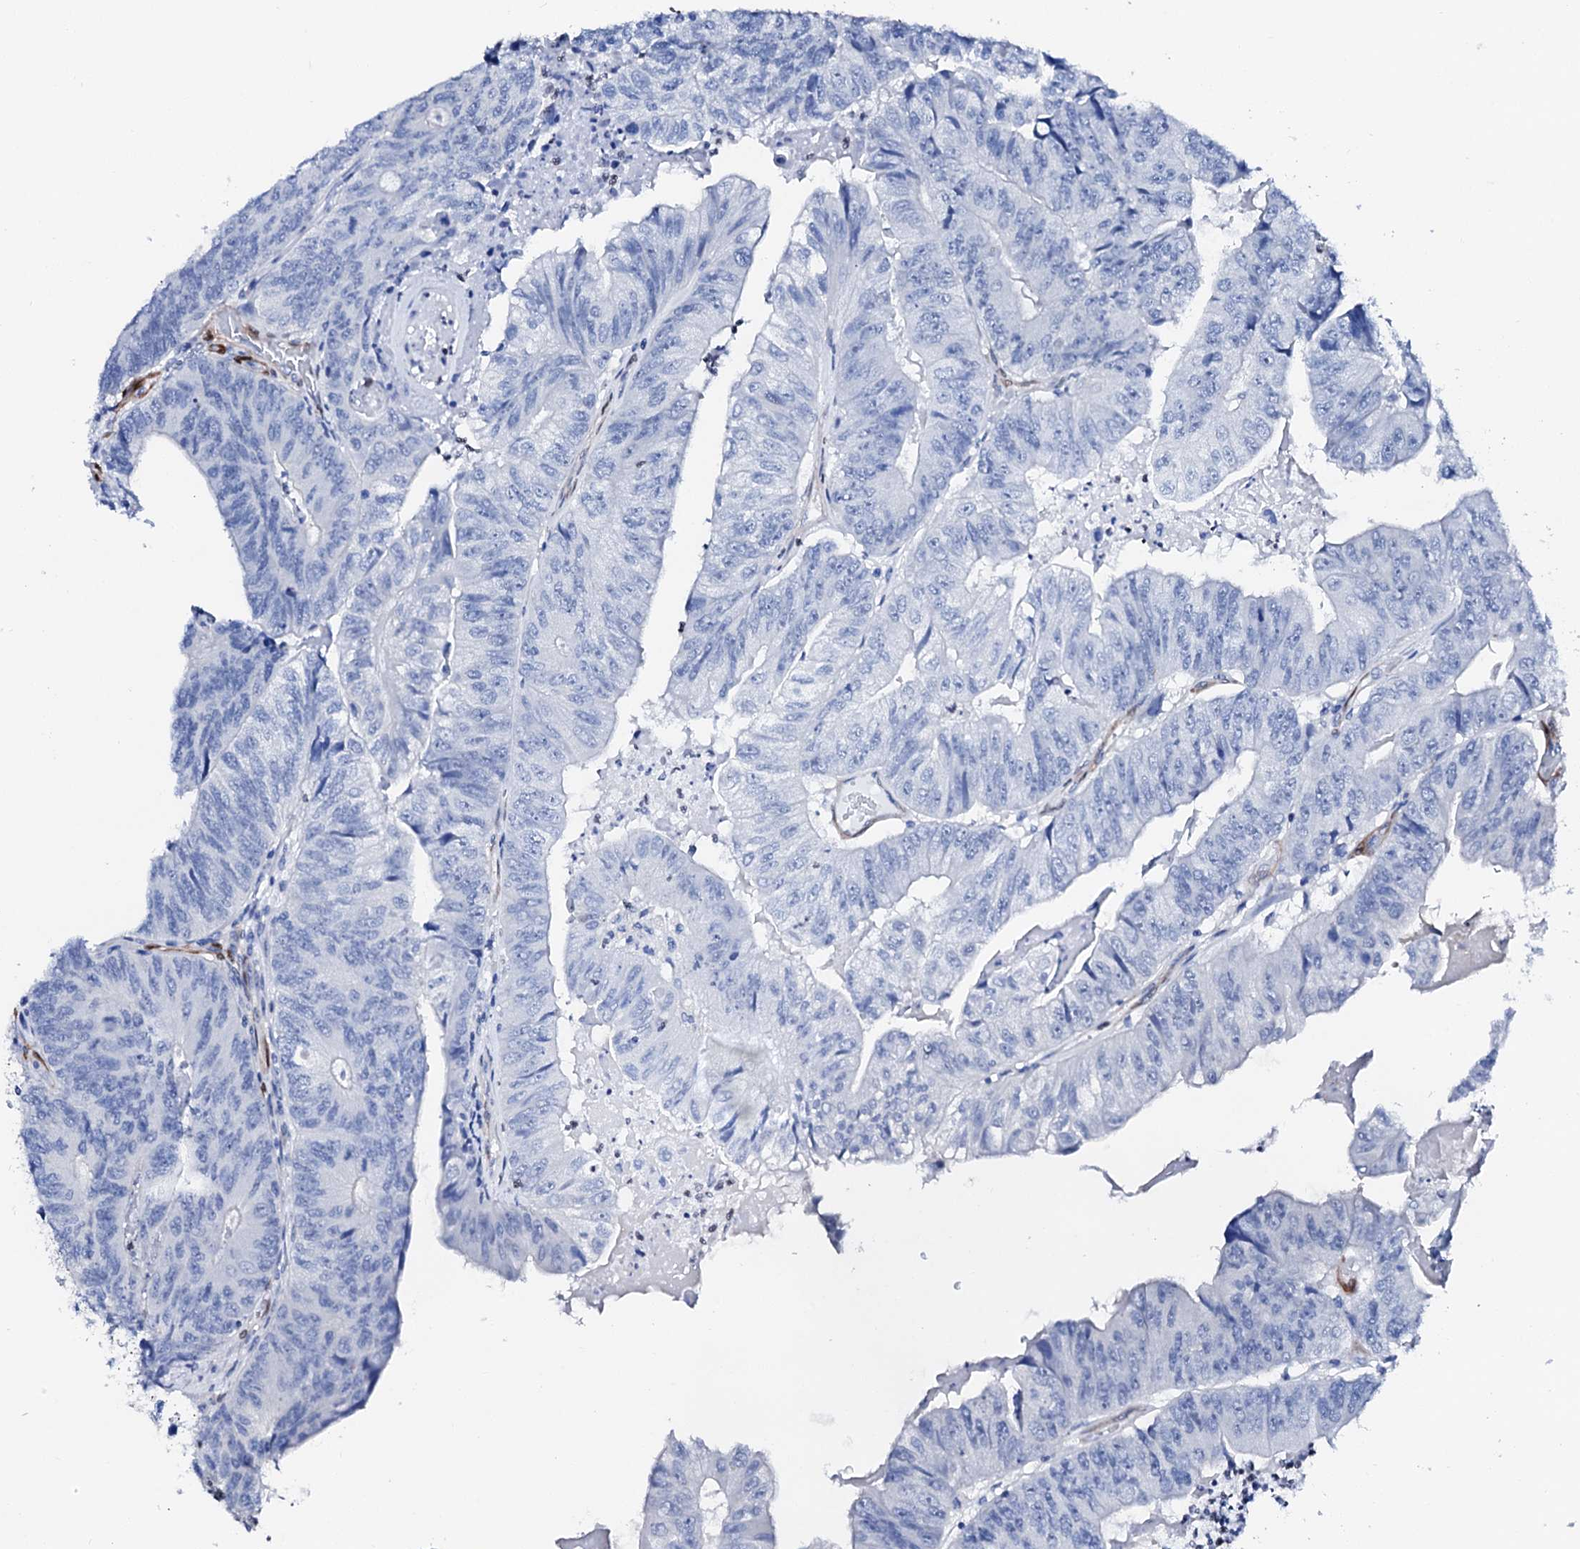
{"staining": {"intensity": "negative", "quantity": "none", "location": "none"}, "tissue": "colorectal cancer", "cell_type": "Tumor cells", "image_type": "cancer", "snomed": [{"axis": "morphology", "description": "Adenocarcinoma, NOS"}, {"axis": "topography", "description": "Colon"}], "caption": "This is an immunohistochemistry histopathology image of colorectal cancer (adenocarcinoma). There is no staining in tumor cells.", "gene": "NRIP2", "patient": {"sex": "female", "age": 67}}